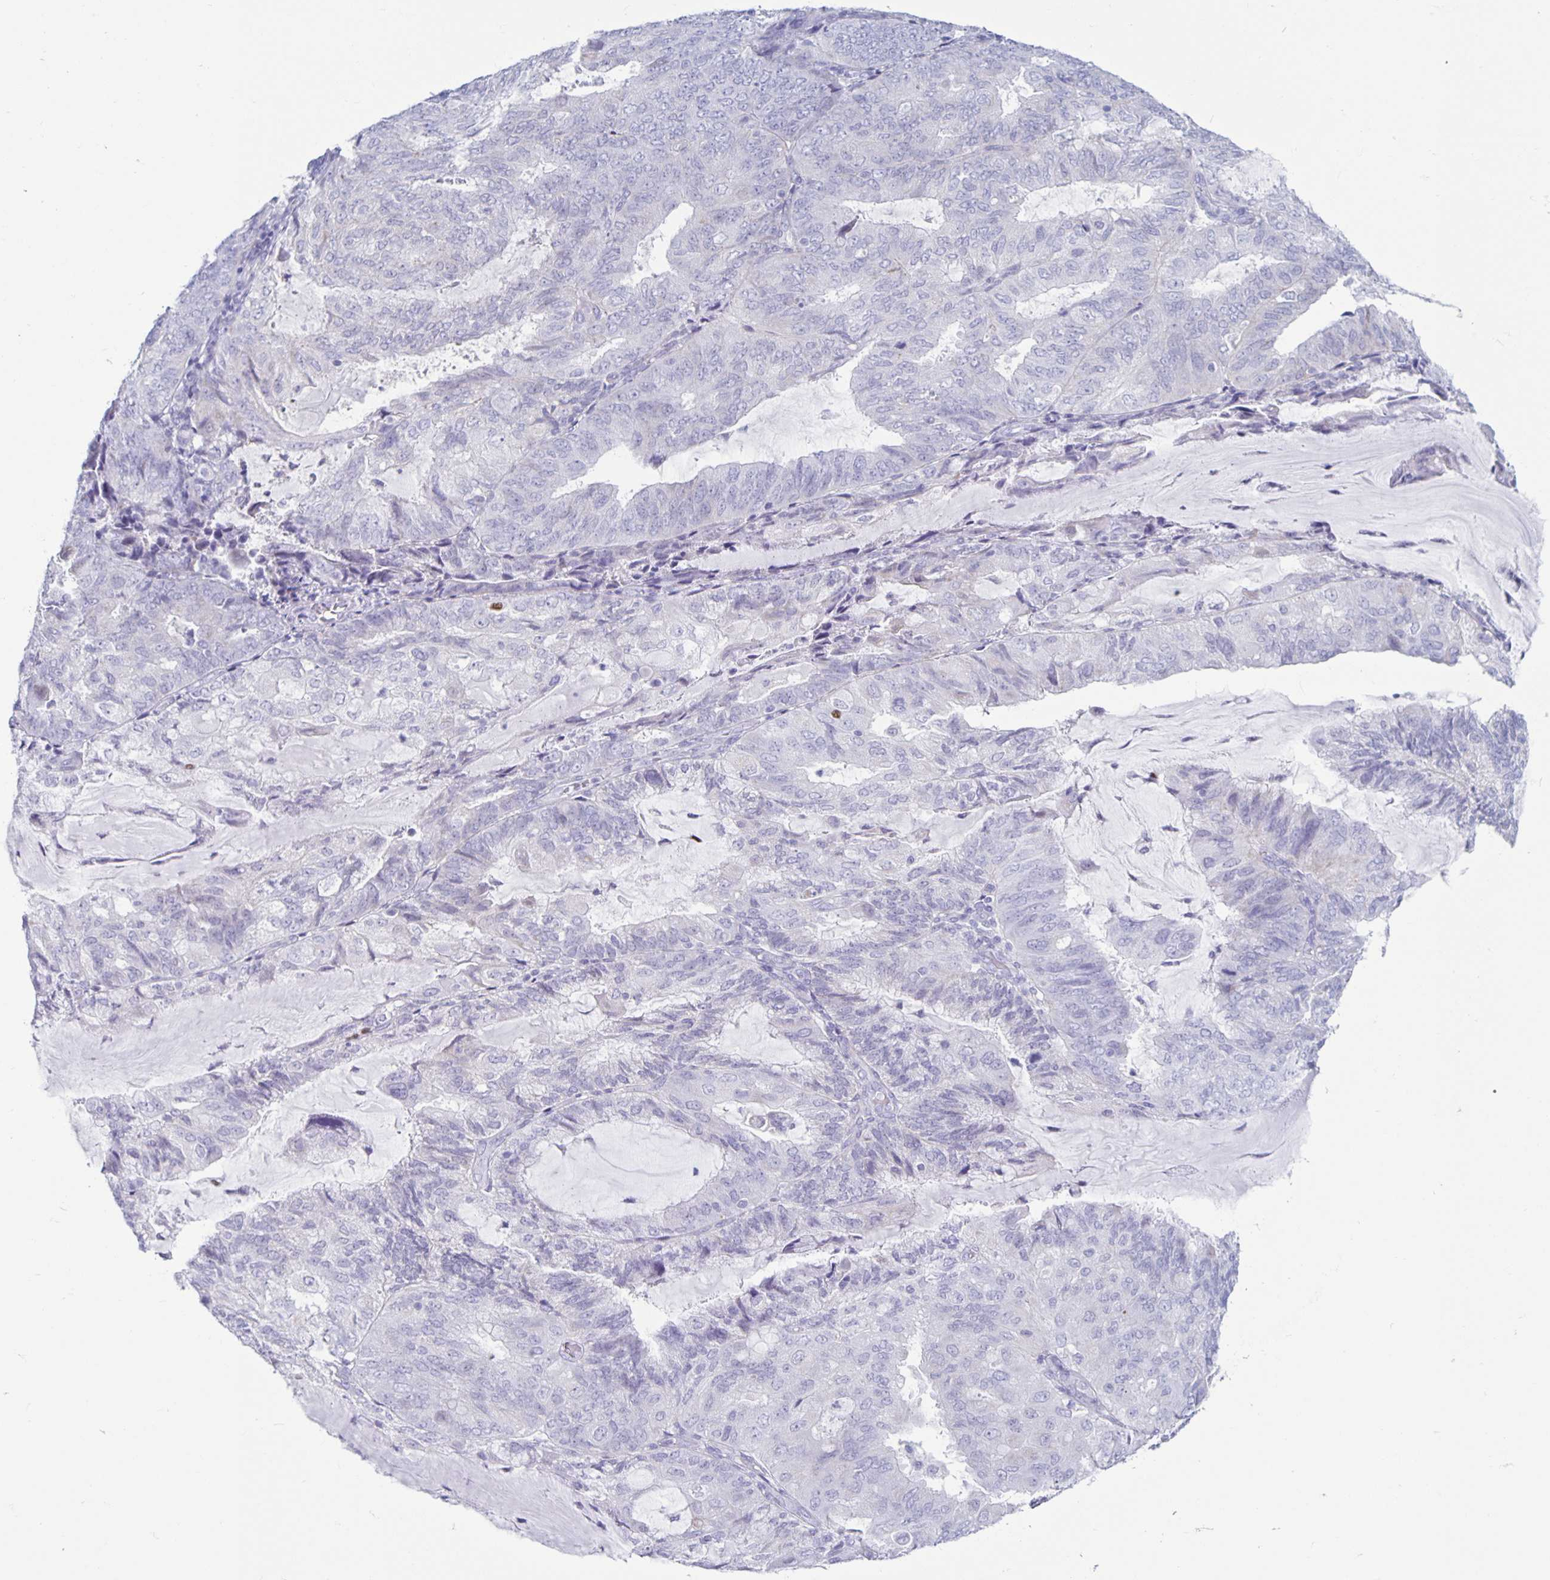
{"staining": {"intensity": "negative", "quantity": "none", "location": "none"}, "tissue": "endometrial cancer", "cell_type": "Tumor cells", "image_type": "cancer", "snomed": [{"axis": "morphology", "description": "Adenocarcinoma, NOS"}, {"axis": "topography", "description": "Endometrium"}], "caption": "High power microscopy micrograph of an immunohistochemistry micrograph of adenocarcinoma (endometrial), revealing no significant expression in tumor cells.", "gene": "CT45A5", "patient": {"sex": "female", "age": 81}}